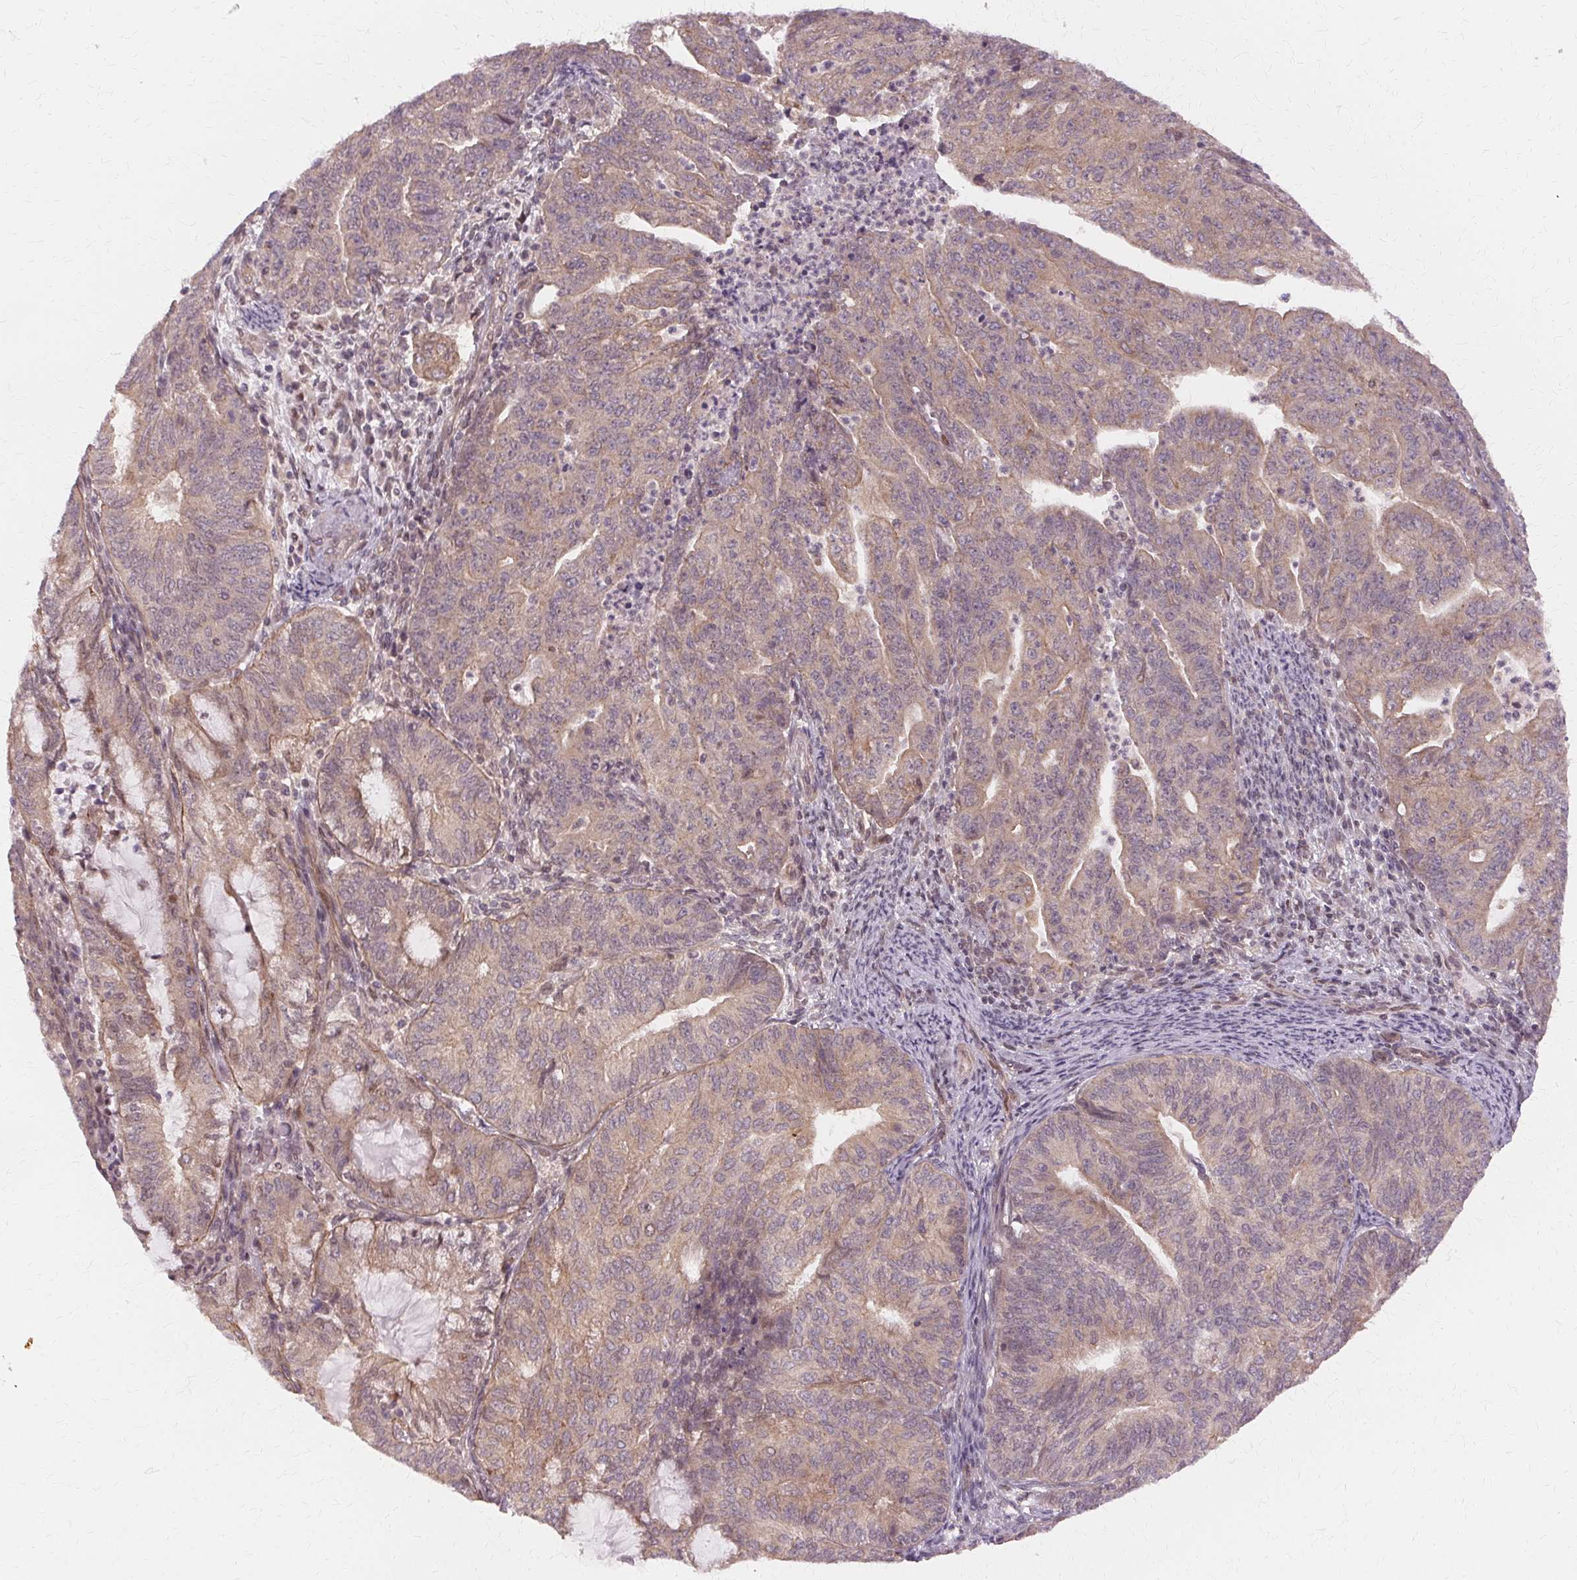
{"staining": {"intensity": "weak", "quantity": ">75%", "location": "cytoplasmic/membranous"}, "tissue": "endometrial cancer", "cell_type": "Tumor cells", "image_type": "cancer", "snomed": [{"axis": "morphology", "description": "Adenocarcinoma, NOS"}, {"axis": "topography", "description": "Endometrium"}], "caption": "A histopathology image showing weak cytoplasmic/membranous staining in approximately >75% of tumor cells in endometrial cancer, as visualized by brown immunohistochemical staining.", "gene": "USP8", "patient": {"sex": "female", "age": 82}}